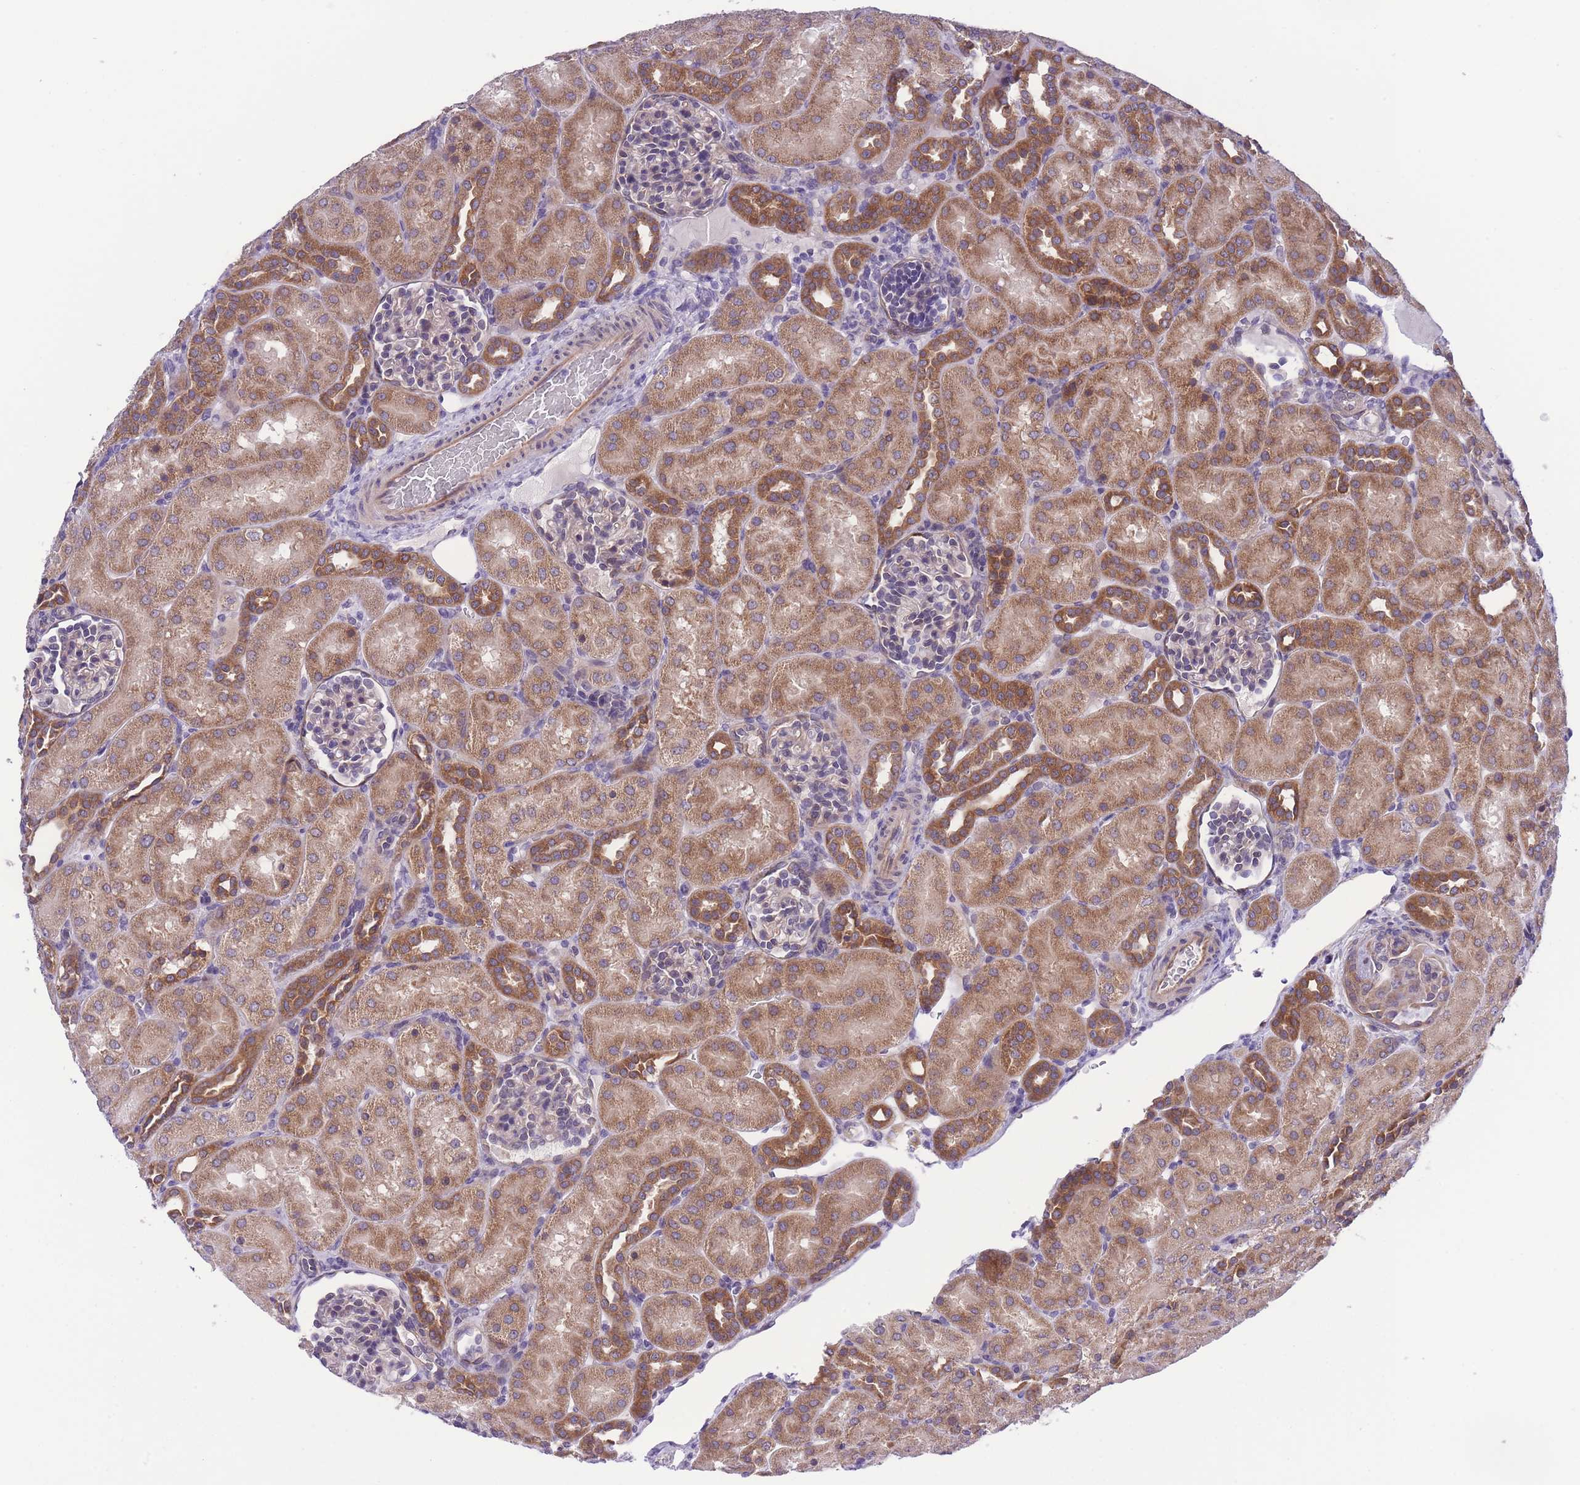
{"staining": {"intensity": "moderate", "quantity": "<25%", "location": "cytoplasmic/membranous"}, "tissue": "kidney", "cell_type": "Cells in glomeruli", "image_type": "normal", "snomed": [{"axis": "morphology", "description": "Normal tissue, NOS"}, {"axis": "topography", "description": "Kidney"}], "caption": "A micrograph showing moderate cytoplasmic/membranous staining in approximately <25% of cells in glomeruli in normal kidney, as visualized by brown immunohistochemical staining.", "gene": "WWOX", "patient": {"sex": "male", "age": 1}}